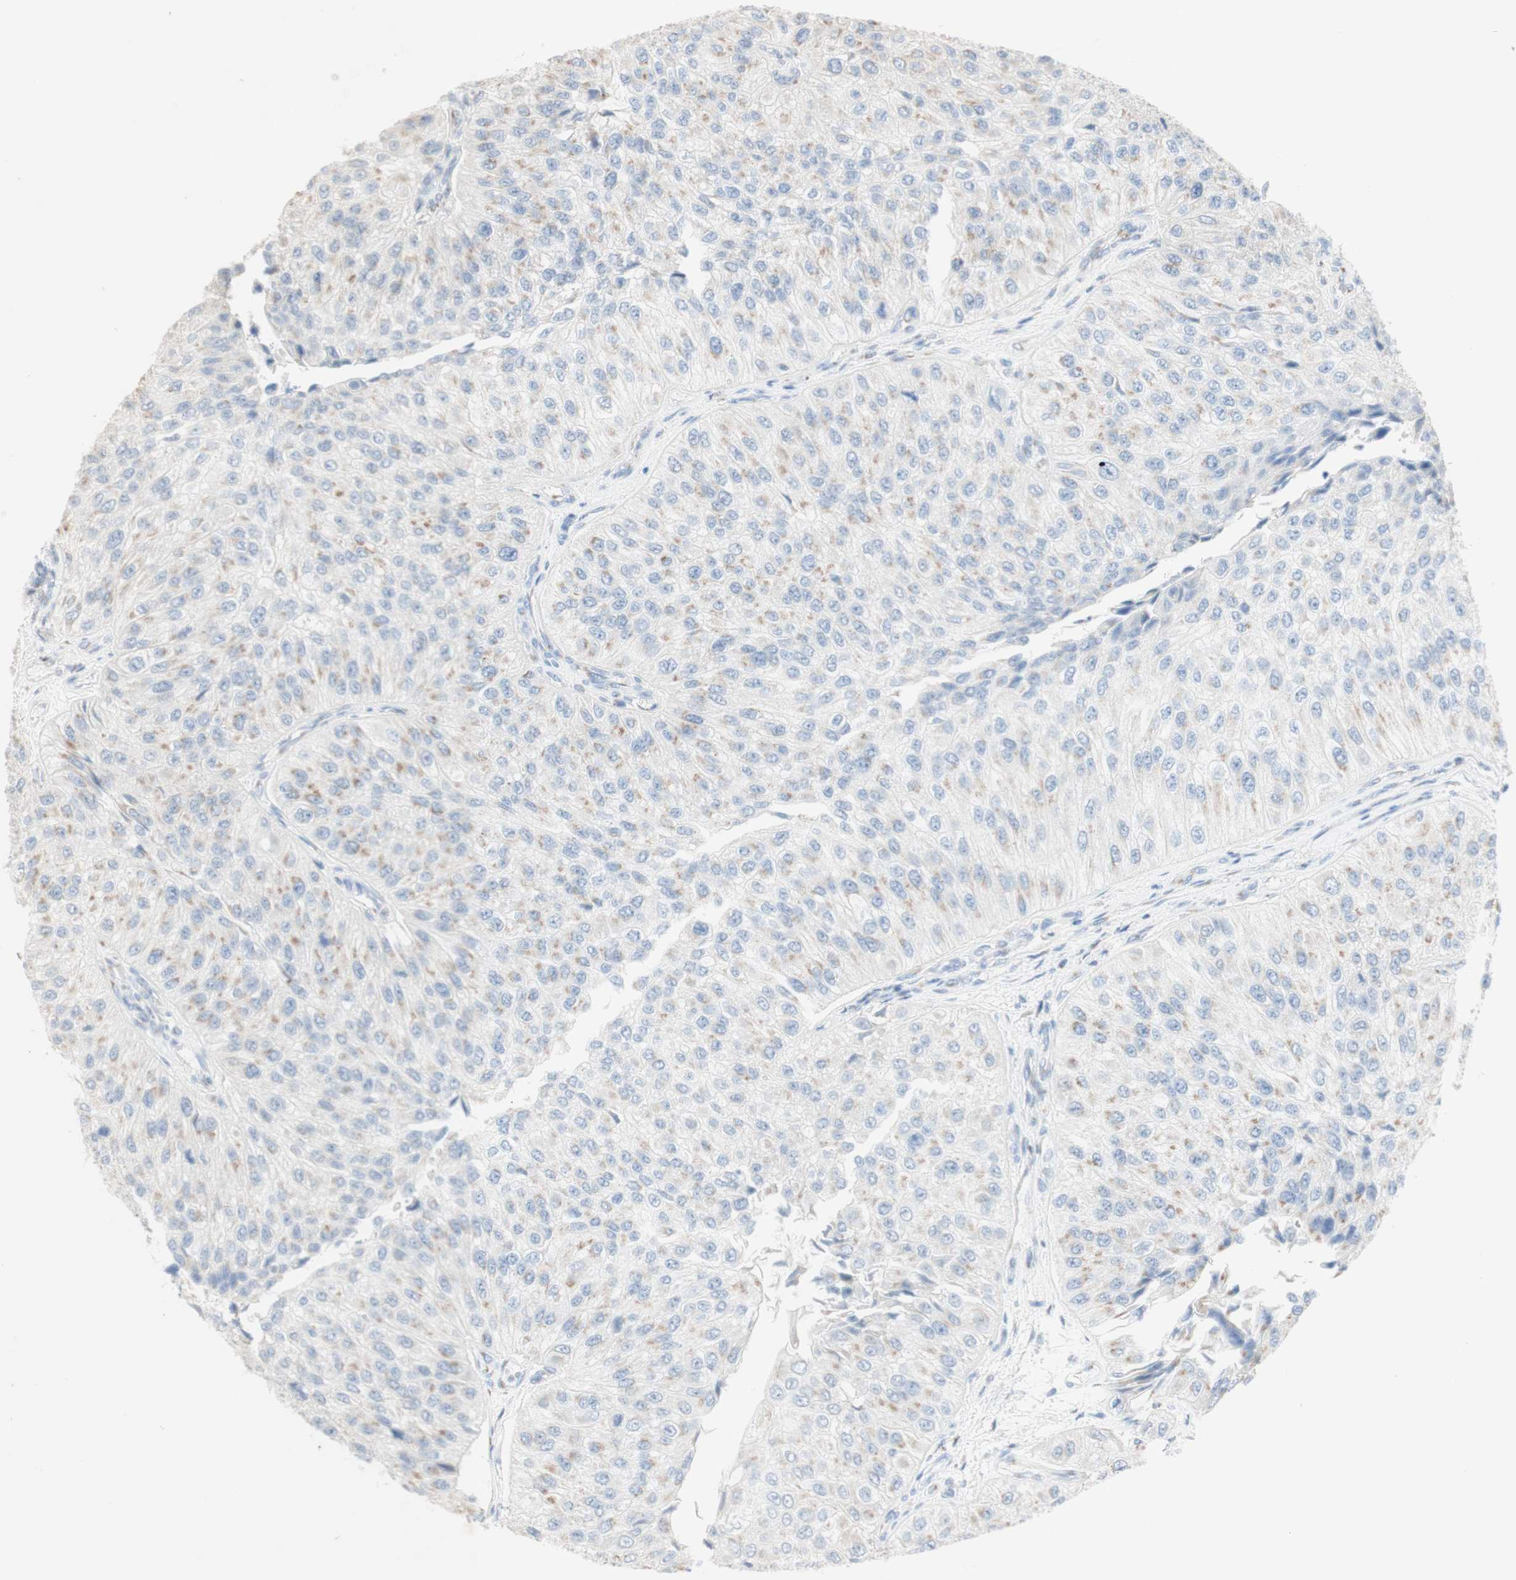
{"staining": {"intensity": "weak", "quantity": "25%-75%", "location": "cytoplasmic/membranous"}, "tissue": "urothelial cancer", "cell_type": "Tumor cells", "image_type": "cancer", "snomed": [{"axis": "morphology", "description": "Urothelial carcinoma, High grade"}, {"axis": "topography", "description": "Kidney"}, {"axis": "topography", "description": "Urinary bladder"}], "caption": "A brown stain highlights weak cytoplasmic/membranous expression of a protein in human urothelial cancer tumor cells.", "gene": "MANEA", "patient": {"sex": "male", "age": 77}}